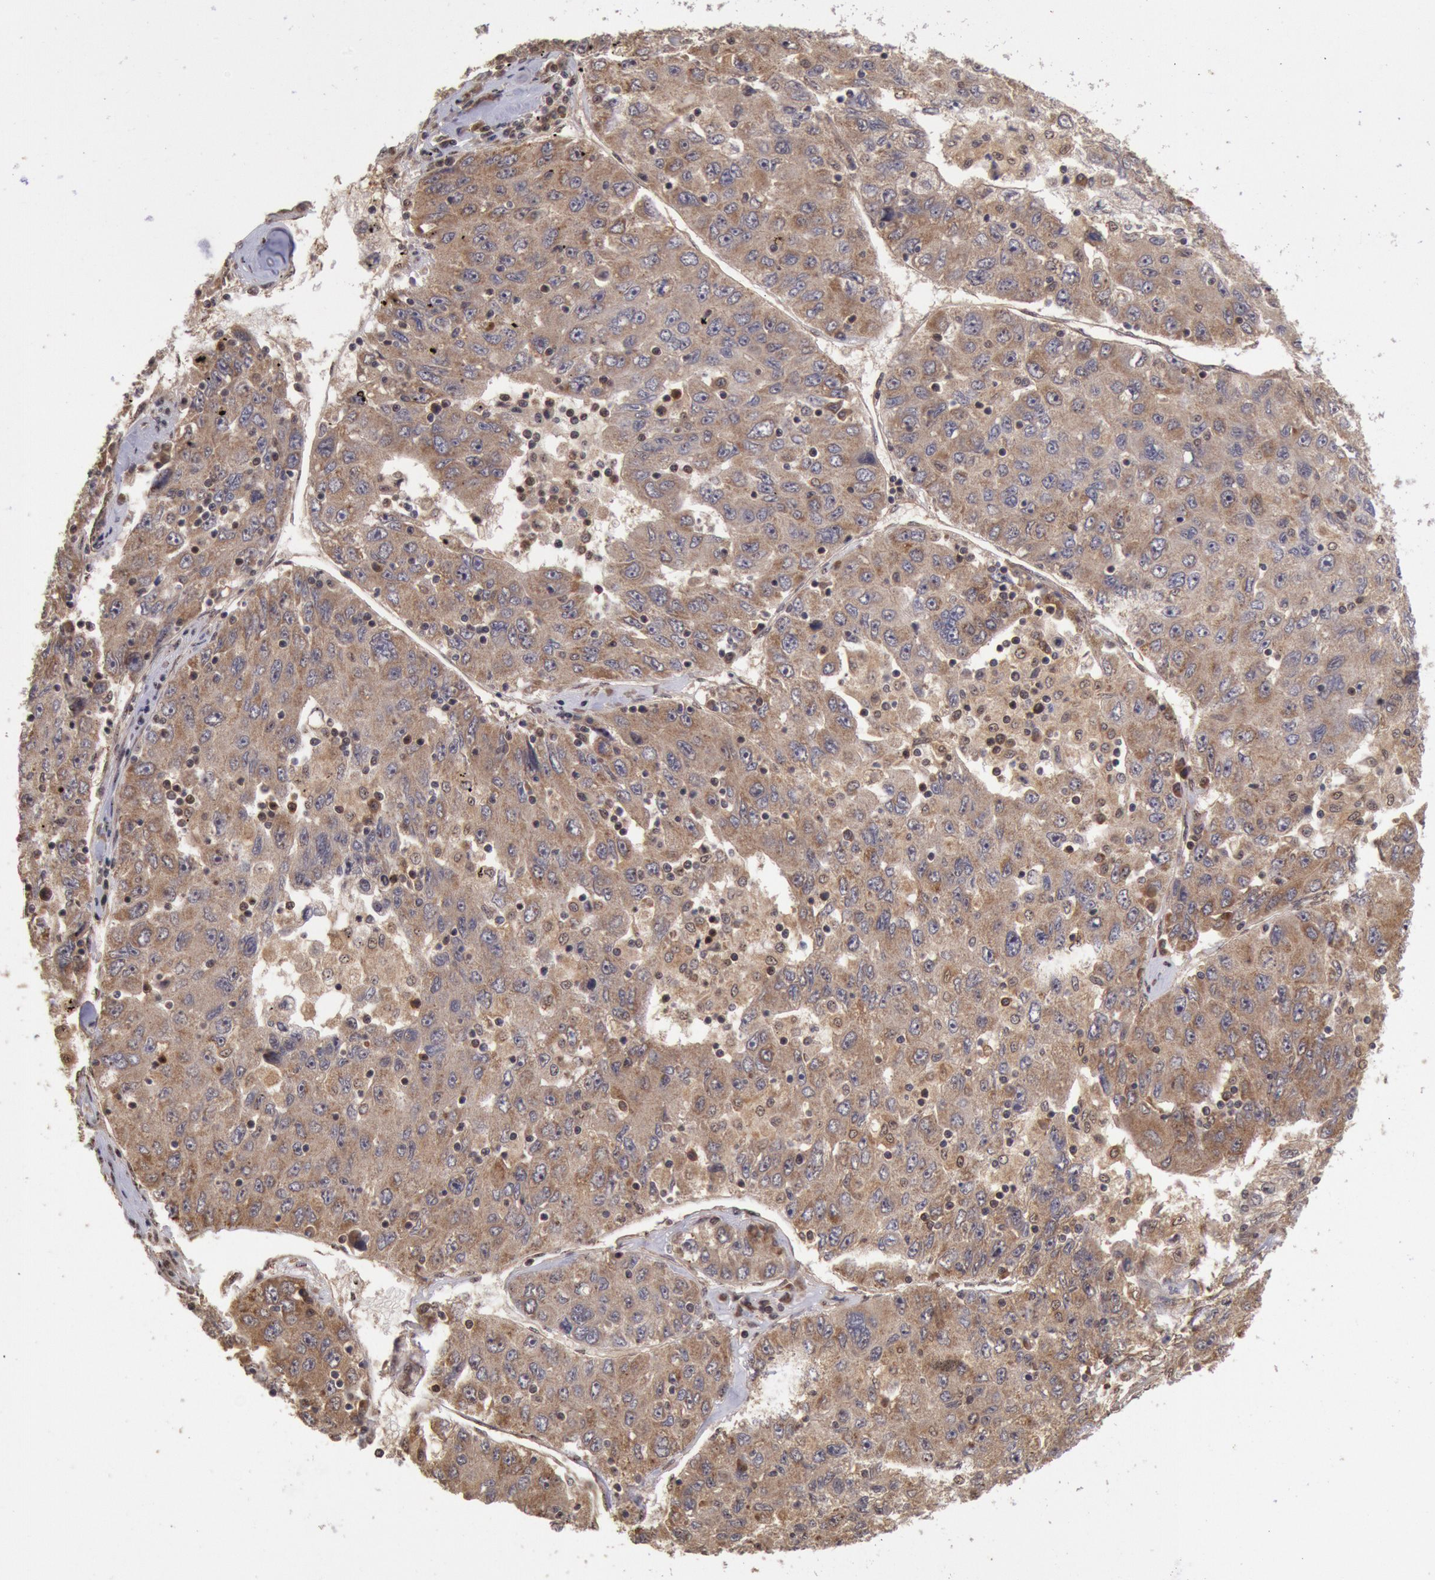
{"staining": {"intensity": "weak", "quantity": ">75%", "location": "cytoplasmic/membranous"}, "tissue": "liver cancer", "cell_type": "Tumor cells", "image_type": "cancer", "snomed": [{"axis": "morphology", "description": "Carcinoma, Hepatocellular, NOS"}, {"axis": "topography", "description": "Liver"}], "caption": "High-power microscopy captured an IHC photomicrograph of hepatocellular carcinoma (liver), revealing weak cytoplasmic/membranous expression in approximately >75% of tumor cells.", "gene": "STX17", "patient": {"sex": "male", "age": 49}}